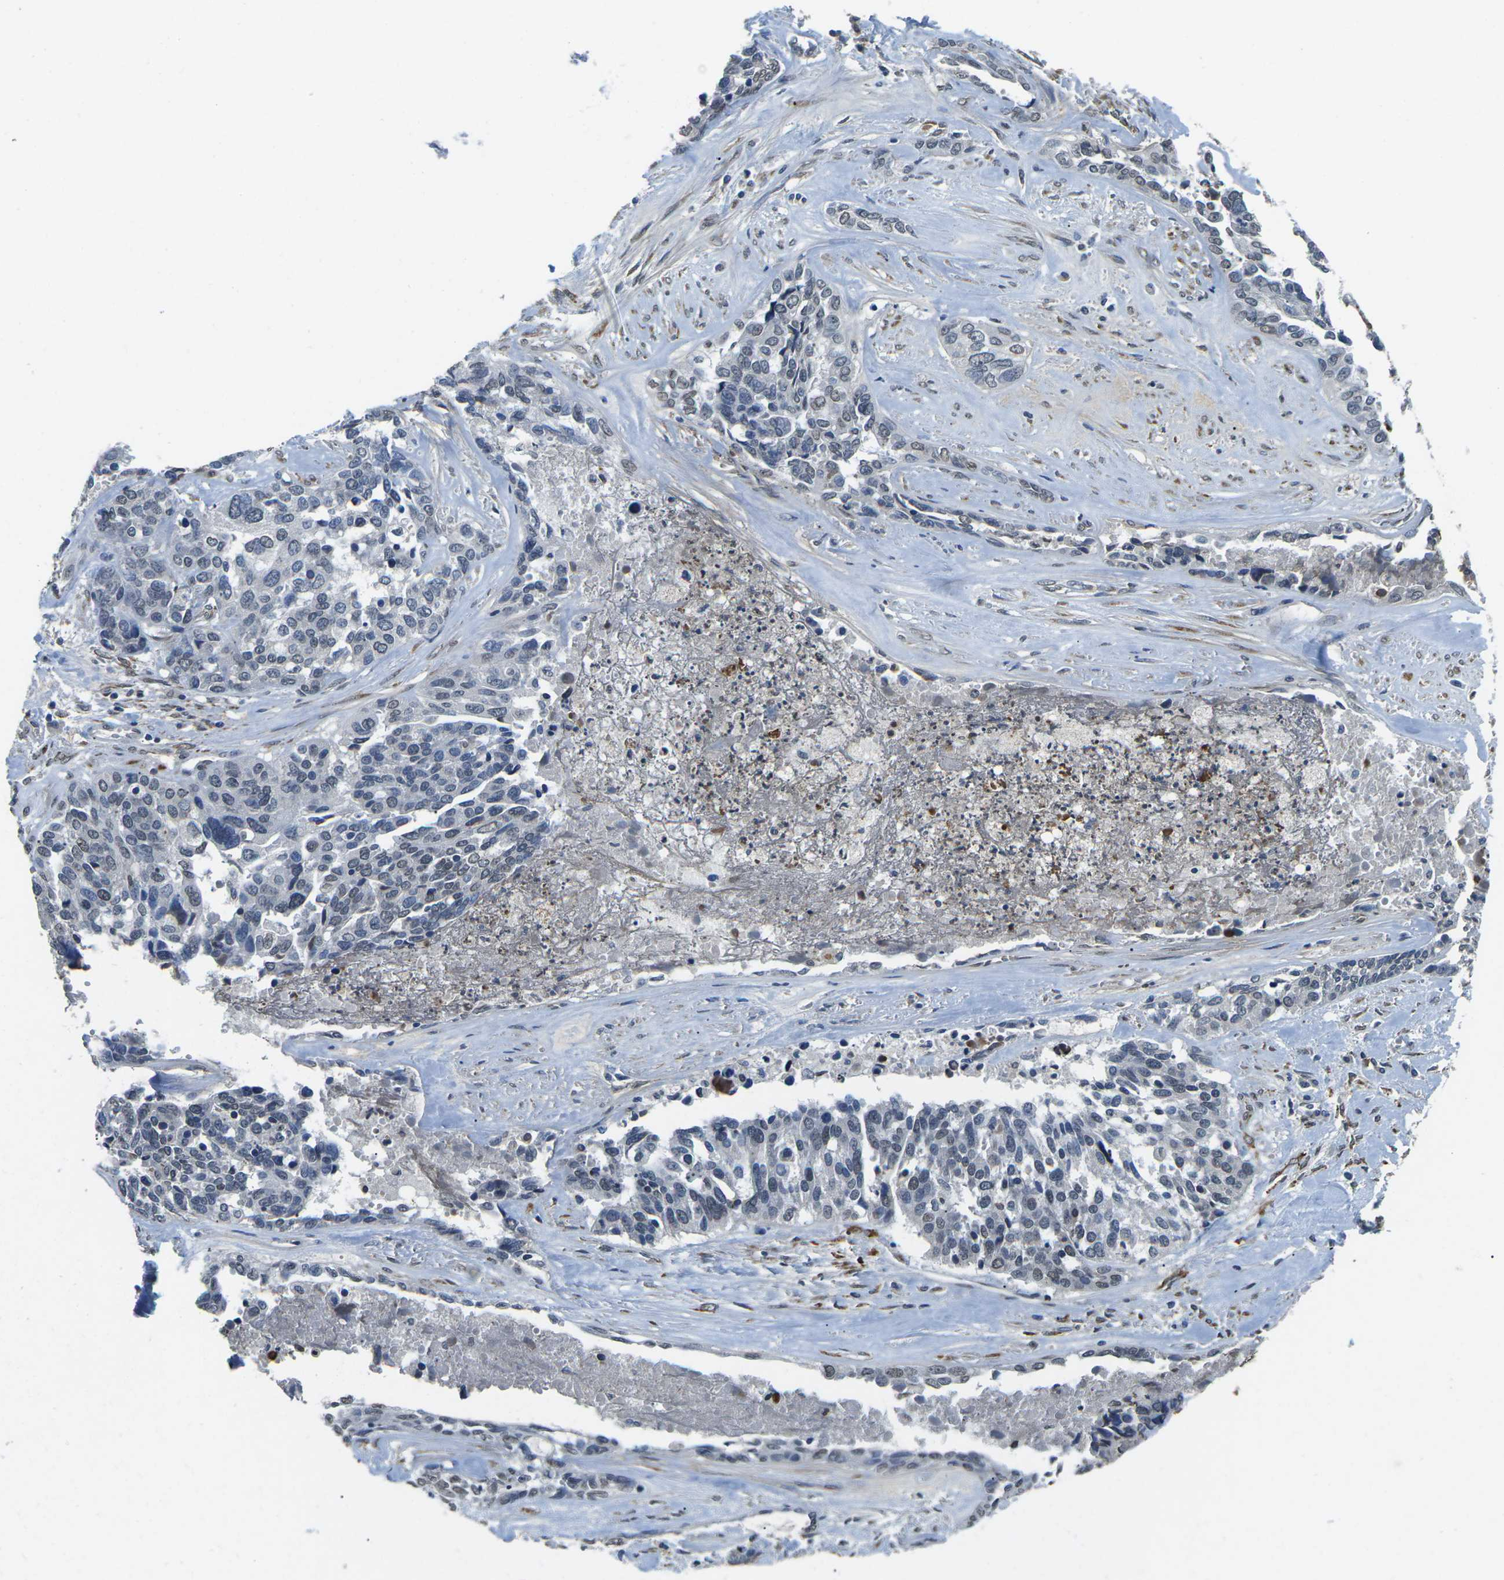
{"staining": {"intensity": "weak", "quantity": "25%-75%", "location": "nuclear"}, "tissue": "ovarian cancer", "cell_type": "Tumor cells", "image_type": "cancer", "snomed": [{"axis": "morphology", "description": "Cystadenocarcinoma, serous, NOS"}, {"axis": "topography", "description": "Ovary"}], "caption": "Serous cystadenocarcinoma (ovarian) stained with a brown dye demonstrates weak nuclear positive staining in approximately 25%-75% of tumor cells.", "gene": "SCNN1B", "patient": {"sex": "female", "age": 44}}